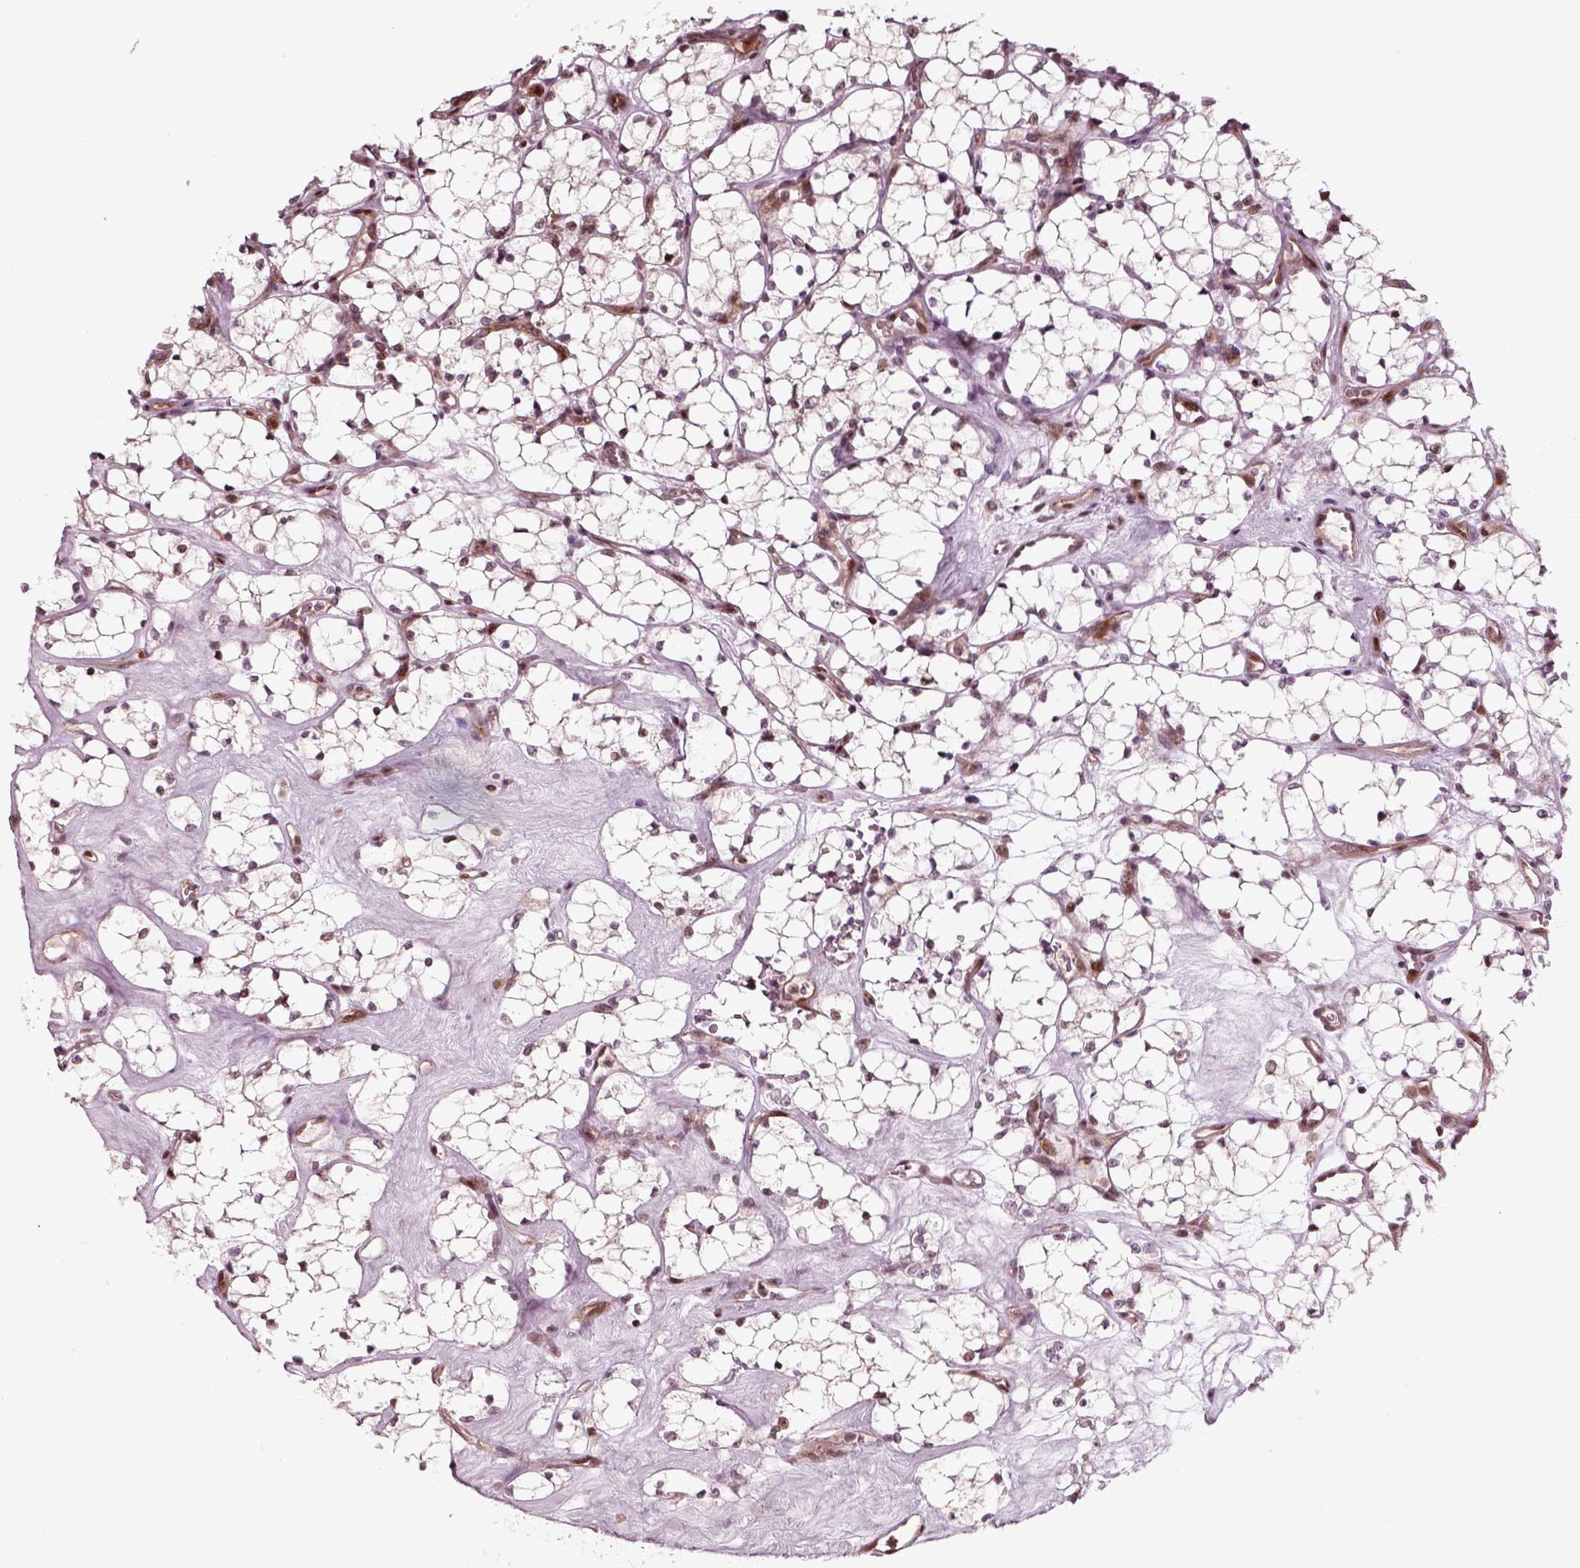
{"staining": {"intensity": "moderate", "quantity": "<25%", "location": "nuclear"}, "tissue": "renal cancer", "cell_type": "Tumor cells", "image_type": "cancer", "snomed": [{"axis": "morphology", "description": "Adenocarcinoma, NOS"}, {"axis": "topography", "description": "Kidney"}], "caption": "This photomicrograph displays immunohistochemistry staining of human renal adenocarcinoma, with low moderate nuclear staining in about <25% of tumor cells.", "gene": "CDC14A", "patient": {"sex": "female", "age": 69}}